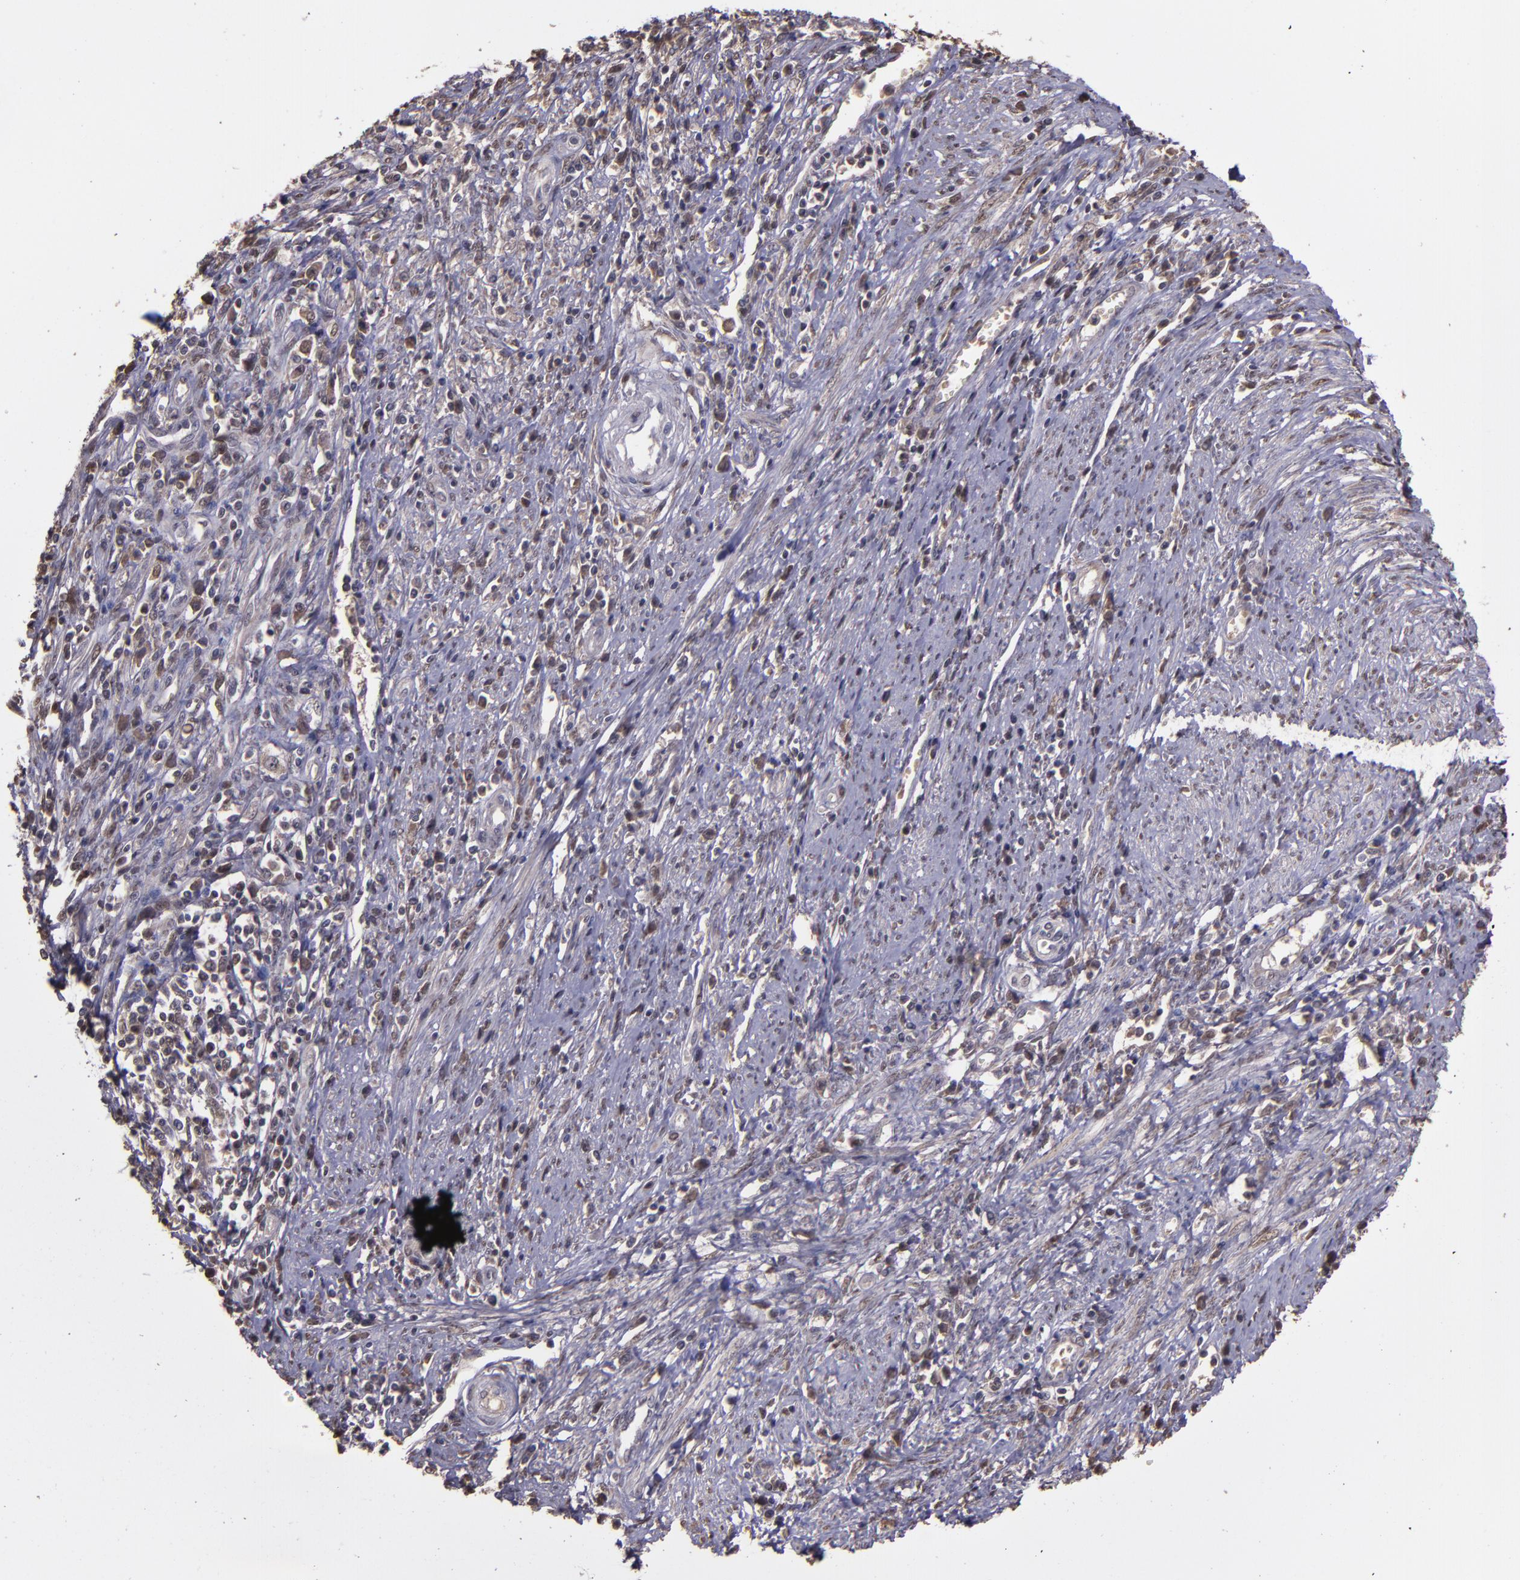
{"staining": {"intensity": "weak", "quantity": "<25%", "location": "cytoplasmic/membranous"}, "tissue": "cervical cancer", "cell_type": "Tumor cells", "image_type": "cancer", "snomed": [{"axis": "morphology", "description": "Adenocarcinoma, NOS"}, {"axis": "topography", "description": "Cervix"}], "caption": "Immunohistochemical staining of human adenocarcinoma (cervical) exhibits no significant positivity in tumor cells. The staining is performed using DAB brown chromogen with nuclei counter-stained in using hematoxylin.", "gene": "SERPINF2", "patient": {"sex": "female", "age": 36}}